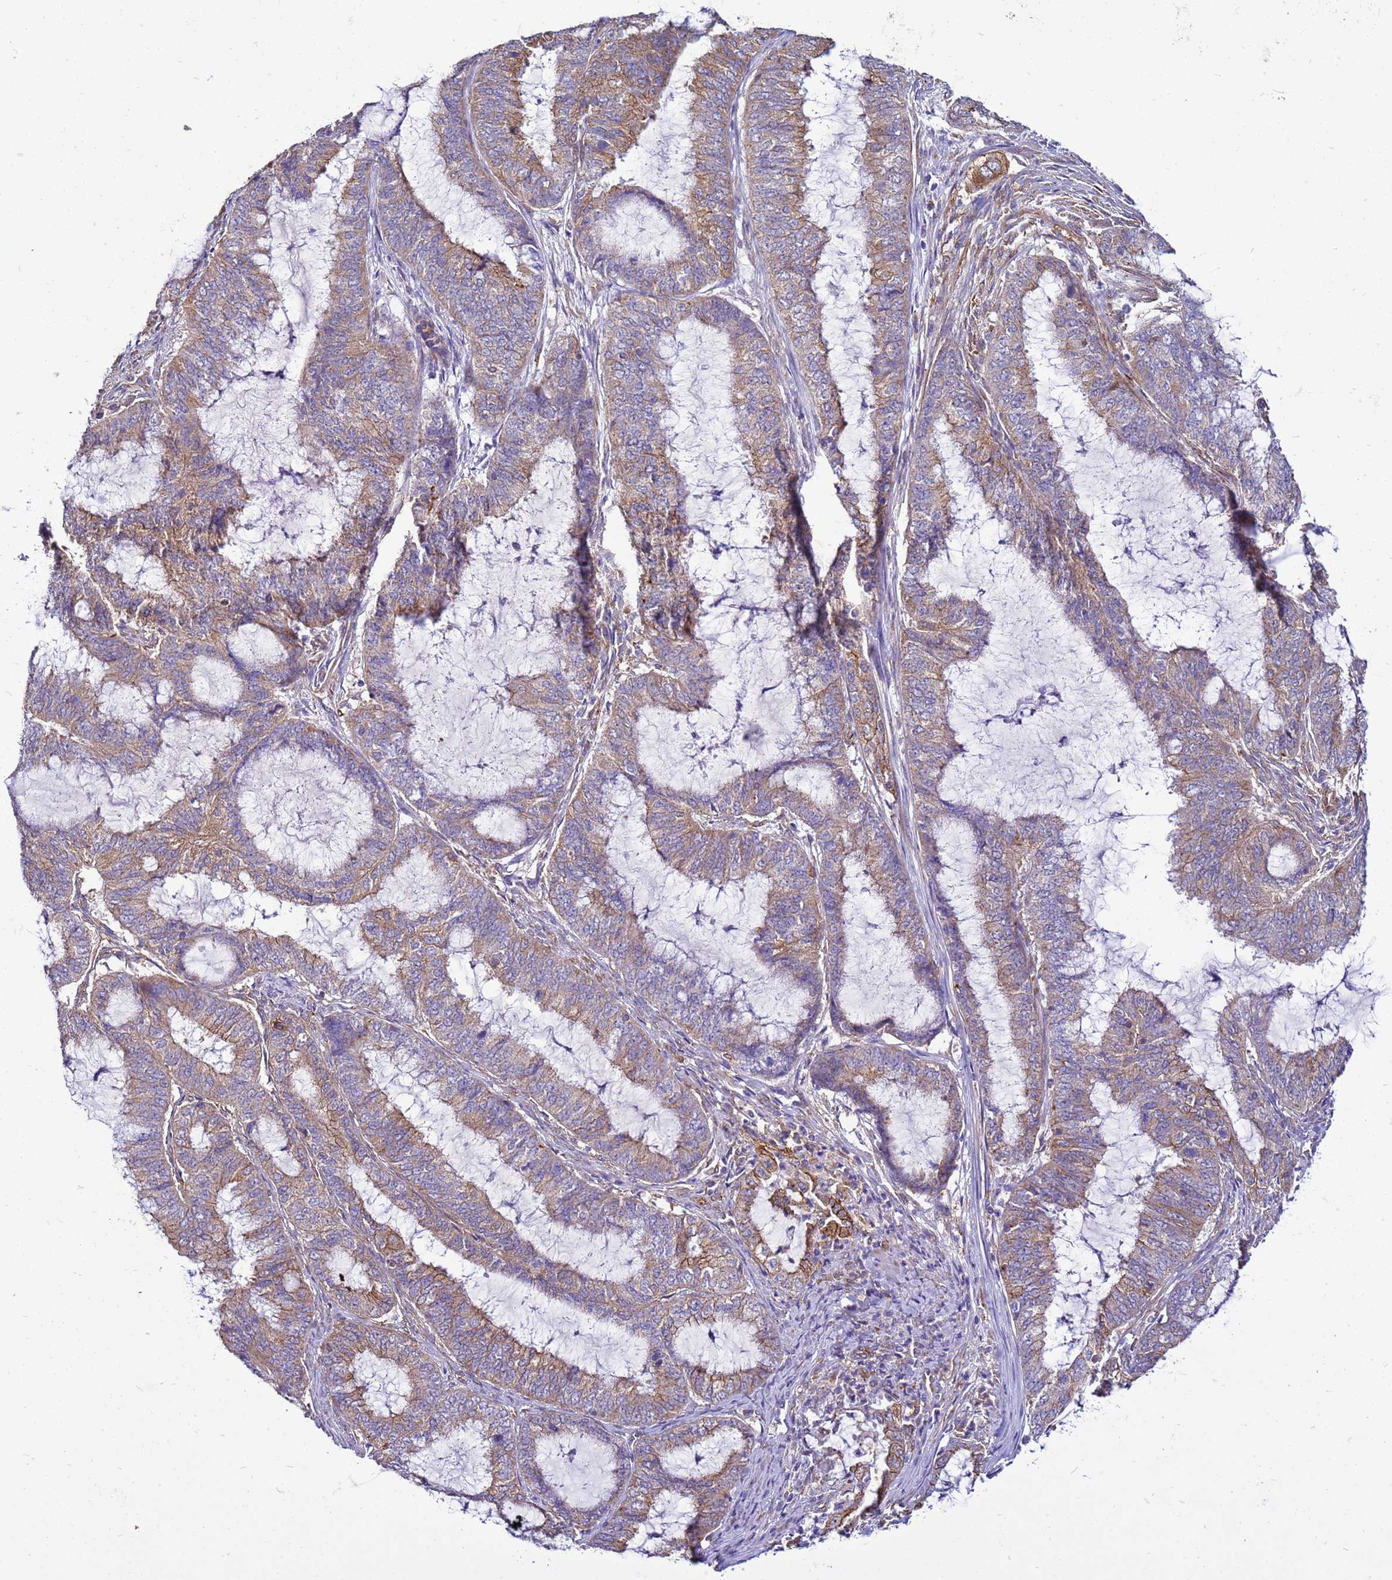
{"staining": {"intensity": "moderate", "quantity": ">75%", "location": "cytoplasmic/membranous"}, "tissue": "endometrial cancer", "cell_type": "Tumor cells", "image_type": "cancer", "snomed": [{"axis": "morphology", "description": "Adenocarcinoma, NOS"}, {"axis": "topography", "description": "Endometrium"}], "caption": "Endometrial cancer (adenocarcinoma) tissue reveals moderate cytoplasmic/membranous expression in about >75% of tumor cells The staining was performed using DAB (3,3'-diaminobenzidine) to visualize the protein expression in brown, while the nuclei were stained in blue with hematoxylin (Magnification: 20x).", "gene": "PKD1", "patient": {"sex": "female", "age": 51}}